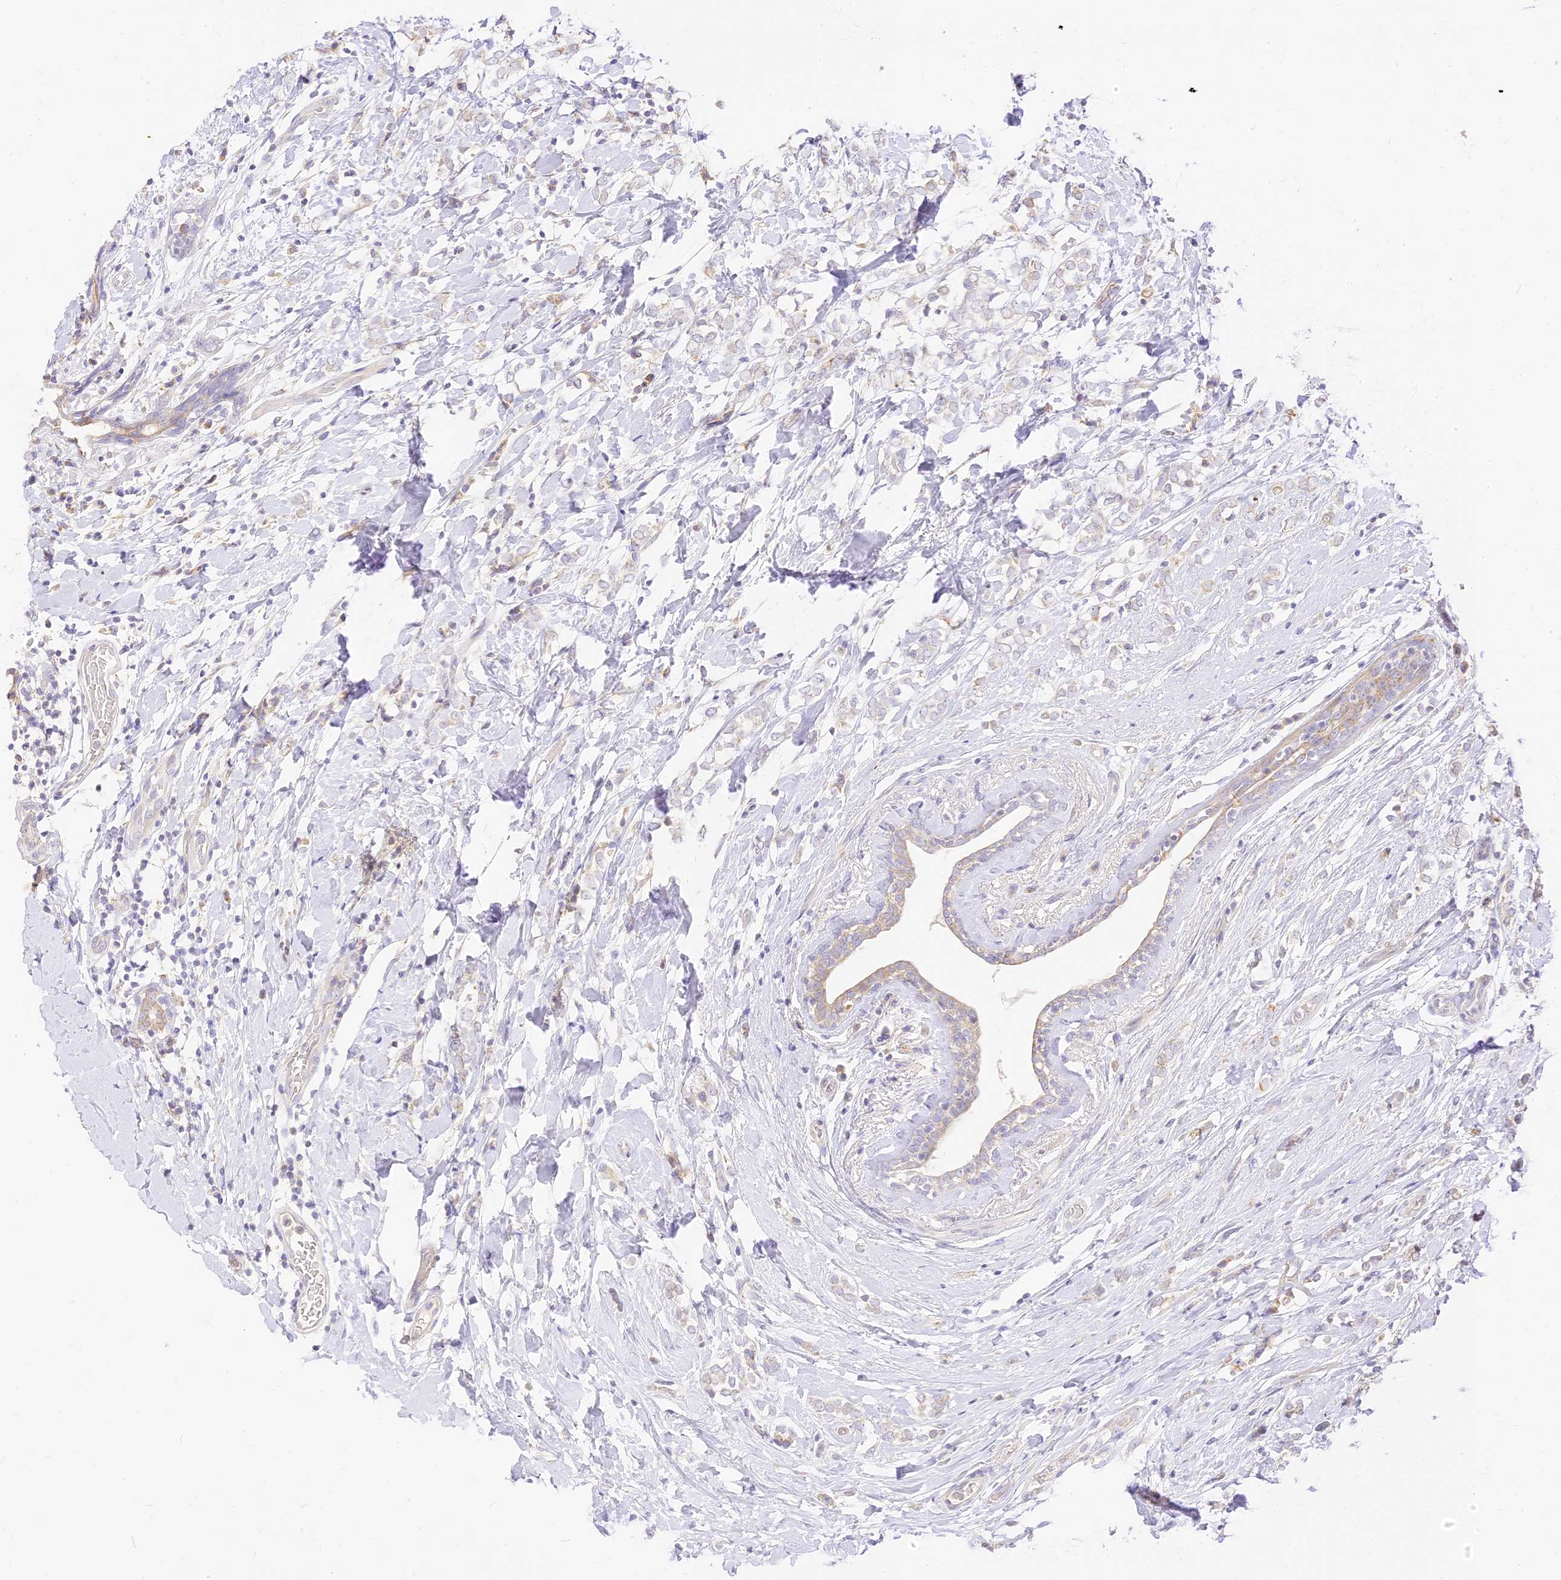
{"staining": {"intensity": "weak", "quantity": "<25%", "location": "cytoplasmic/membranous"}, "tissue": "breast cancer", "cell_type": "Tumor cells", "image_type": "cancer", "snomed": [{"axis": "morphology", "description": "Normal tissue, NOS"}, {"axis": "morphology", "description": "Lobular carcinoma"}, {"axis": "topography", "description": "Breast"}], "caption": "Lobular carcinoma (breast) was stained to show a protein in brown. There is no significant expression in tumor cells.", "gene": "LRRC15", "patient": {"sex": "female", "age": 47}}